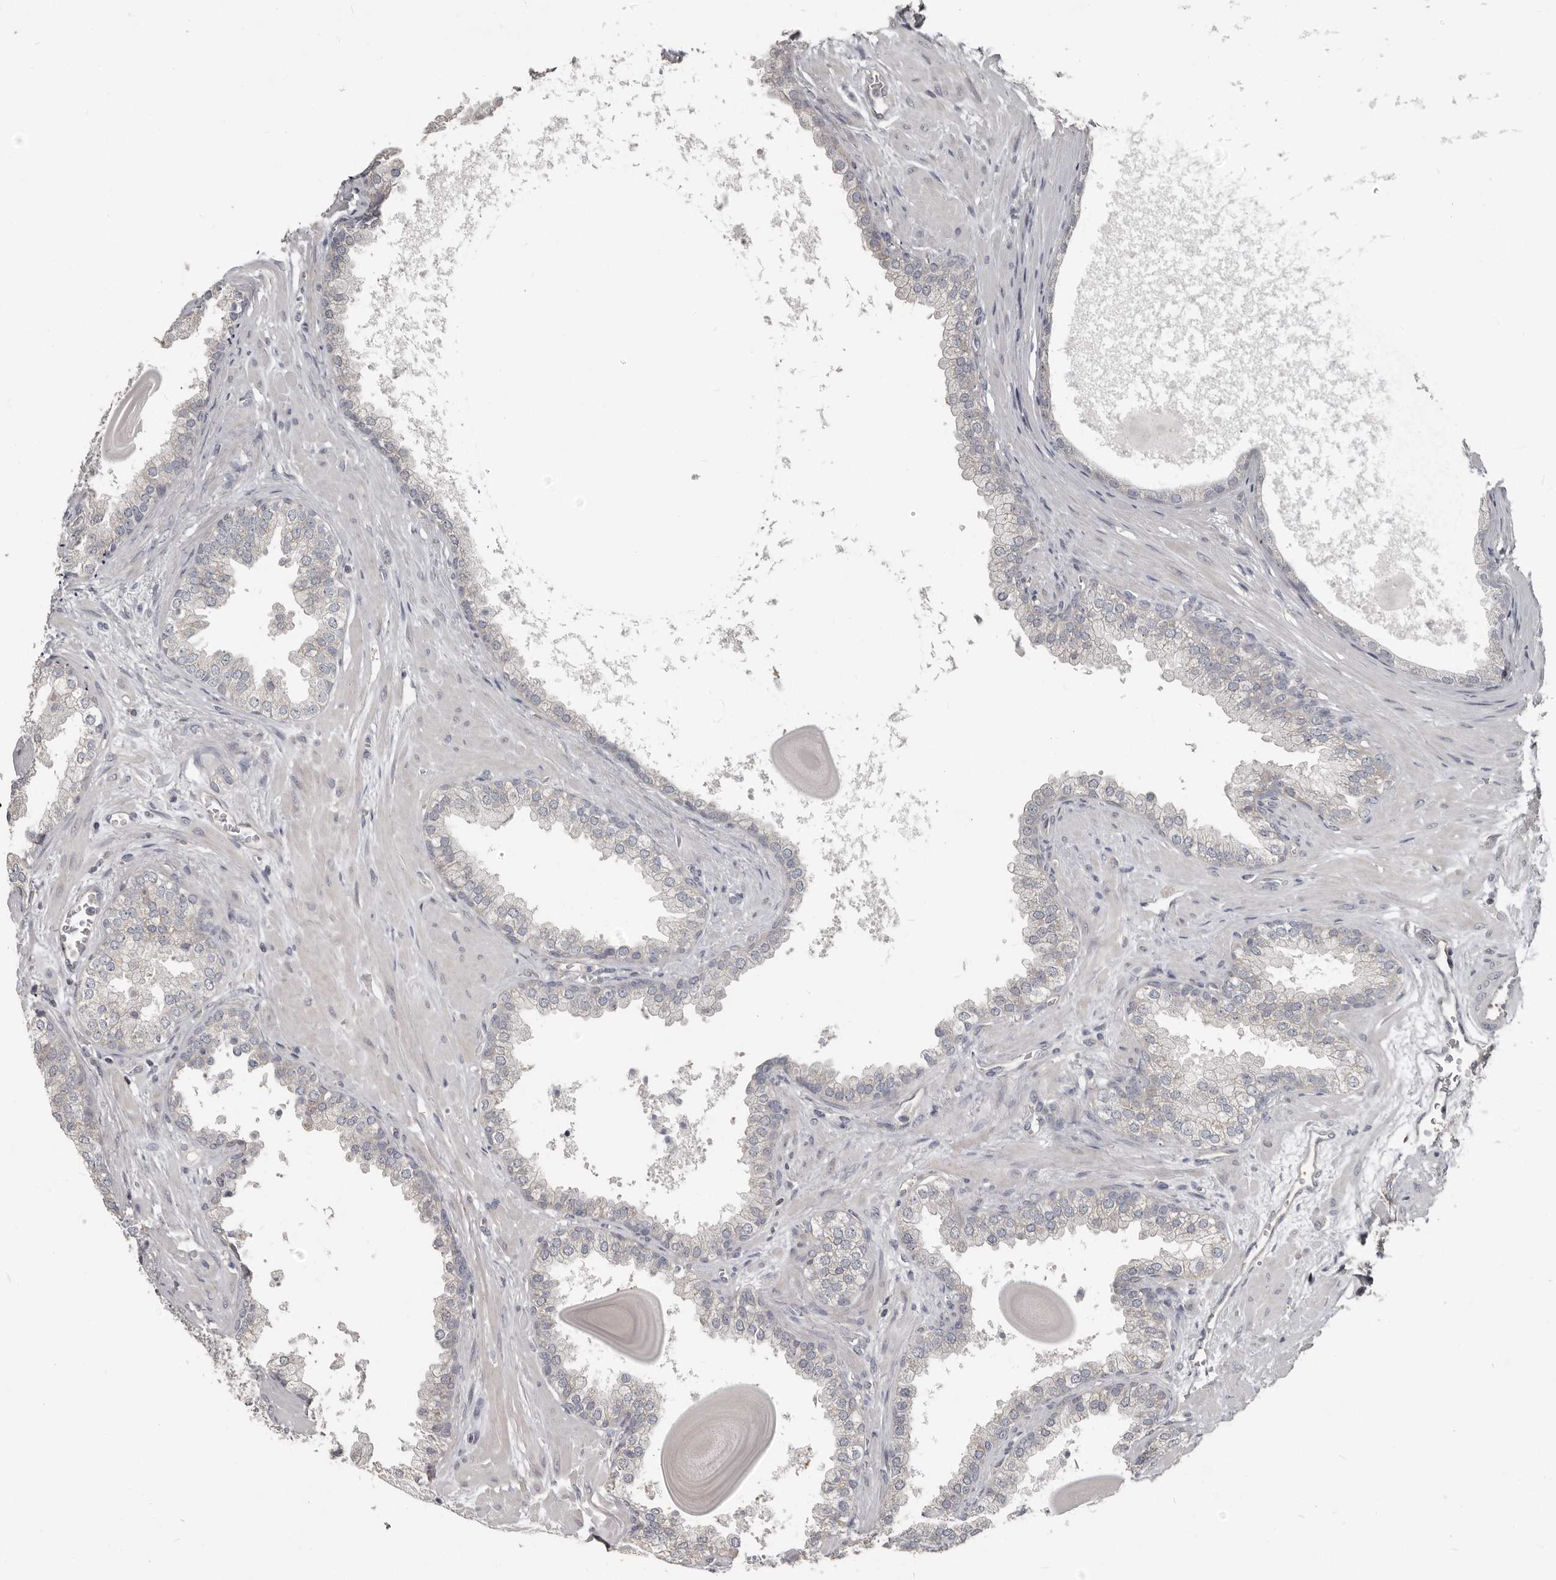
{"staining": {"intensity": "negative", "quantity": "none", "location": "none"}, "tissue": "prostate", "cell_type": "Glandular cells", "image_type": "normal", "snomed": [{"axis": "morphology", "description": "Normal tissue, NOS"}, {"axis": "topography", "description": "Prostate"}], "caption": "Protein analysis of unremarkable prostate reveals no significant positivity in glandular cells. (Immunohistochemistry (ihc), brightfield microscopy, high magnification).", "gene": "CA6", "patient": {"sex": "male", "age": 48}}